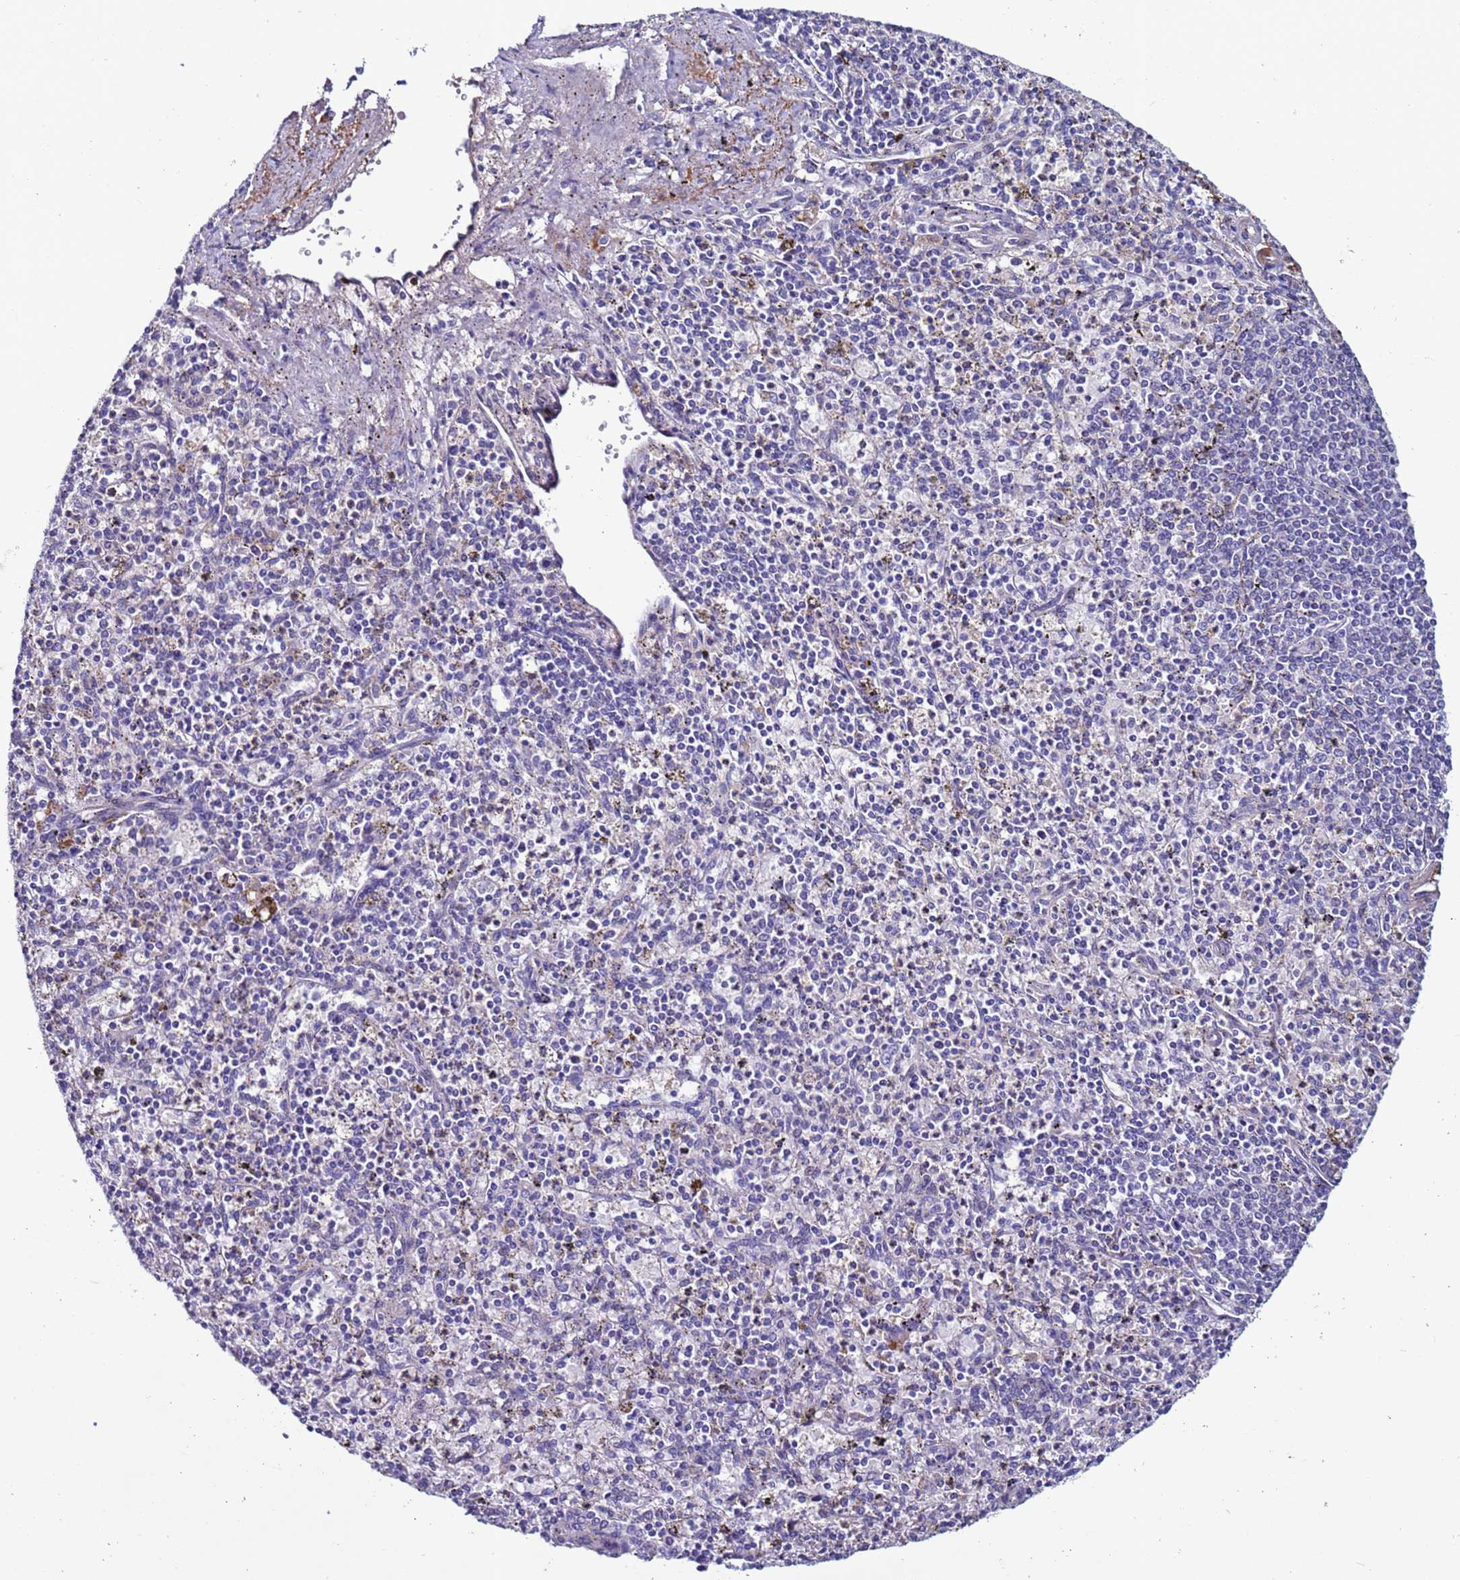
{"staining": {"intensity": "negative", "quantity": "none", "location": "none"}, "tissue": "spleen", "cell_type": "Cells in red pulp", "image_type": "normal", "snomed": [{"axis": "morphology", "description": "Normal tissue, NOS"}, {"axis": "topography", "description": "Spleen"}], "caption": "The micrograph exhibits no significant expression in cells in red pulp of spleen.", "gene": "C8G", "patient": {"sex": "male", "age": 72}}